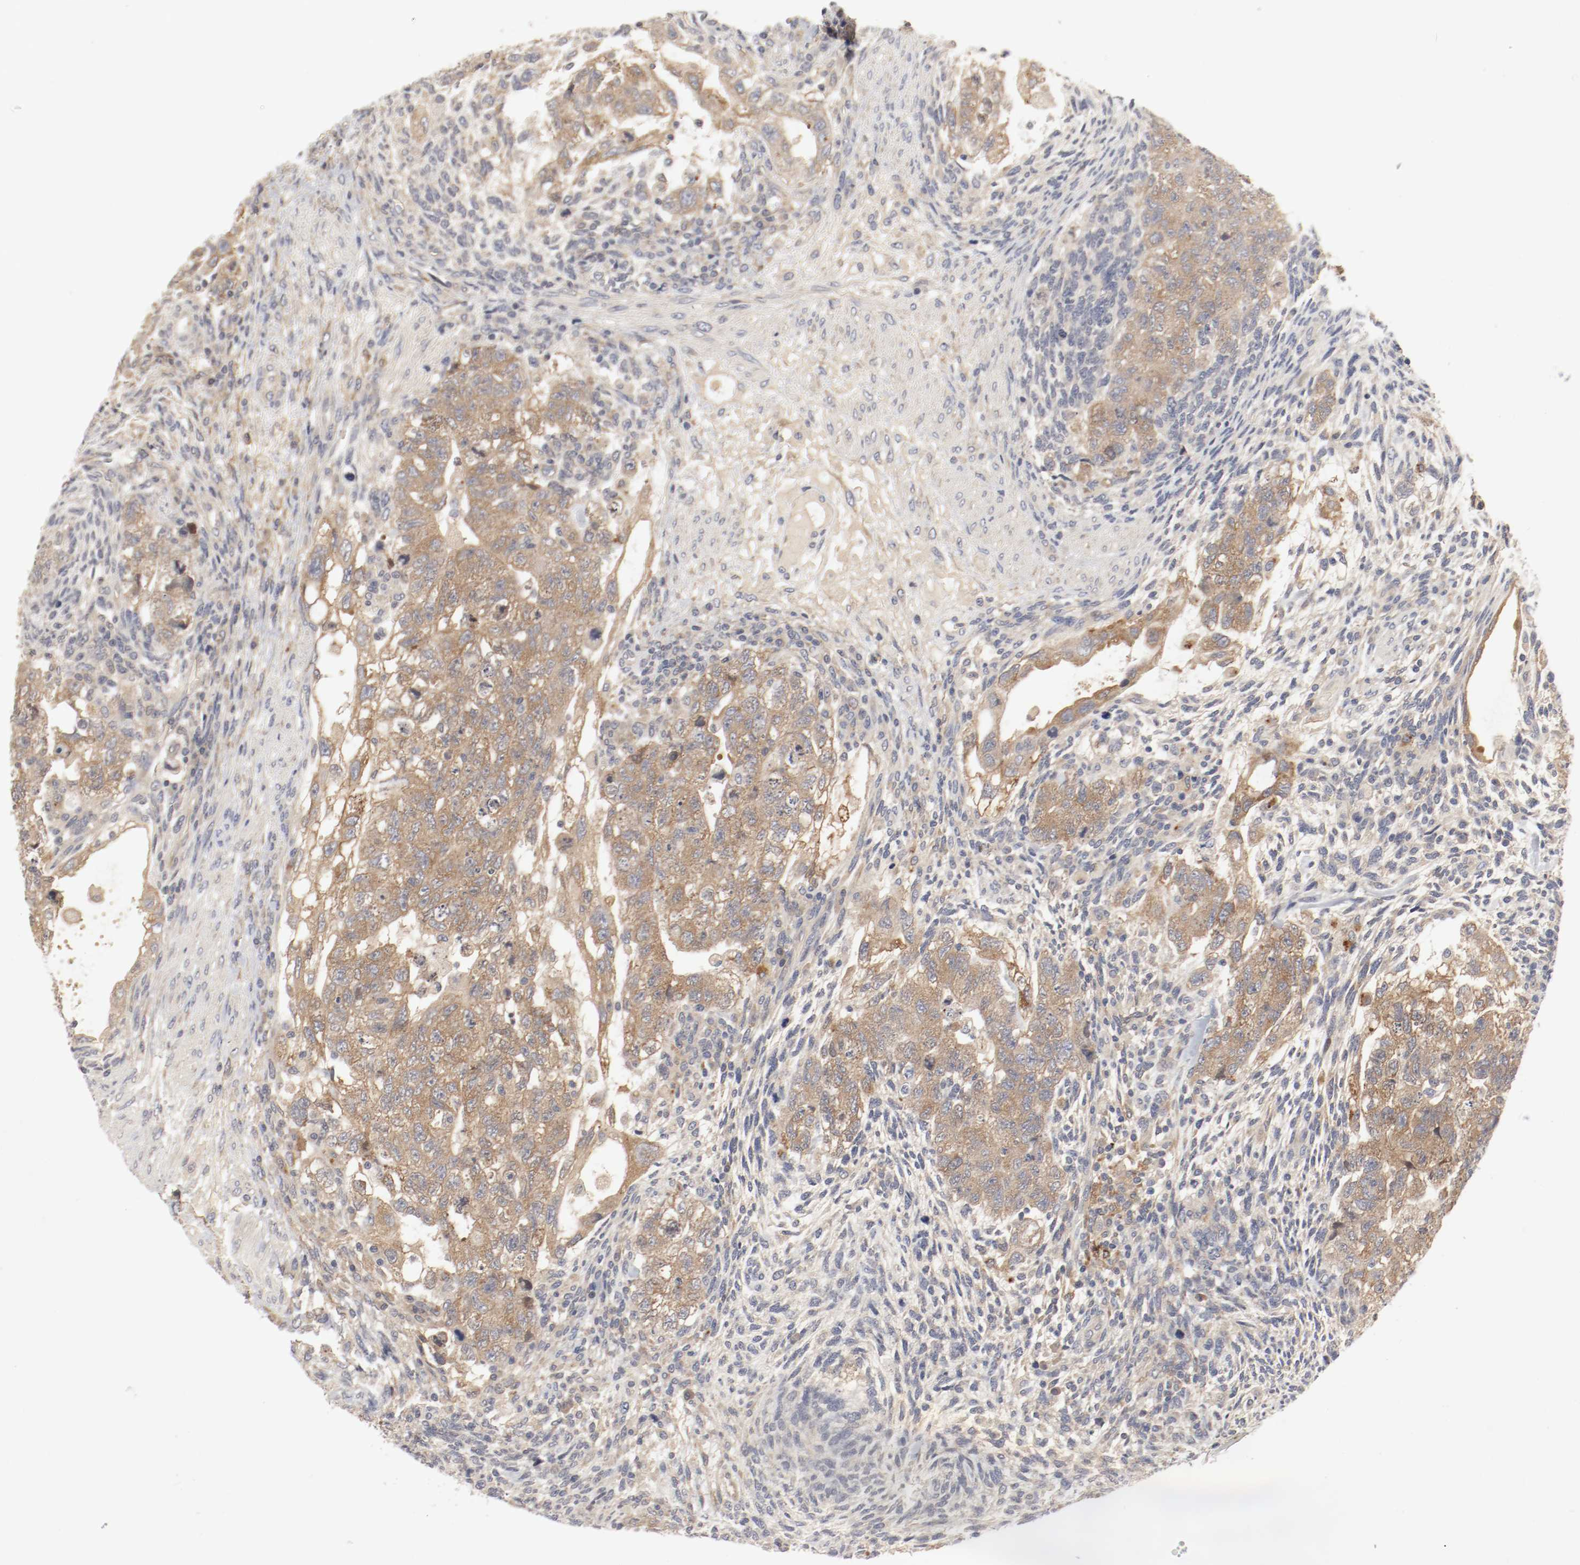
{"staining": {"intensity": "moderate", "quantity": ">75%", "location": "cytoplasmic/membranous"}, "tissue": "testis cancer", "cell_type": "Tumor cells", "image_type": "cancer", "snomed": [{"axis": "morphology", "description": "Normal tissue, NOS"}, {"axis": "morphology", "description": "Carcinoma, Embryonal, NOS"}, {"axis": "topography", "description": "Testis"}], "caption": "Immunohistochemistry (IHC) (DAB (3,3'-diaminobenzidine)) staining of testis embryonal carcinoma exhibits moderate cytoplasmic/membranous protein positivity in approximately >75% of tumor cells.", "gene": "REN", "patient": {"sex": "male", "age": 36}}